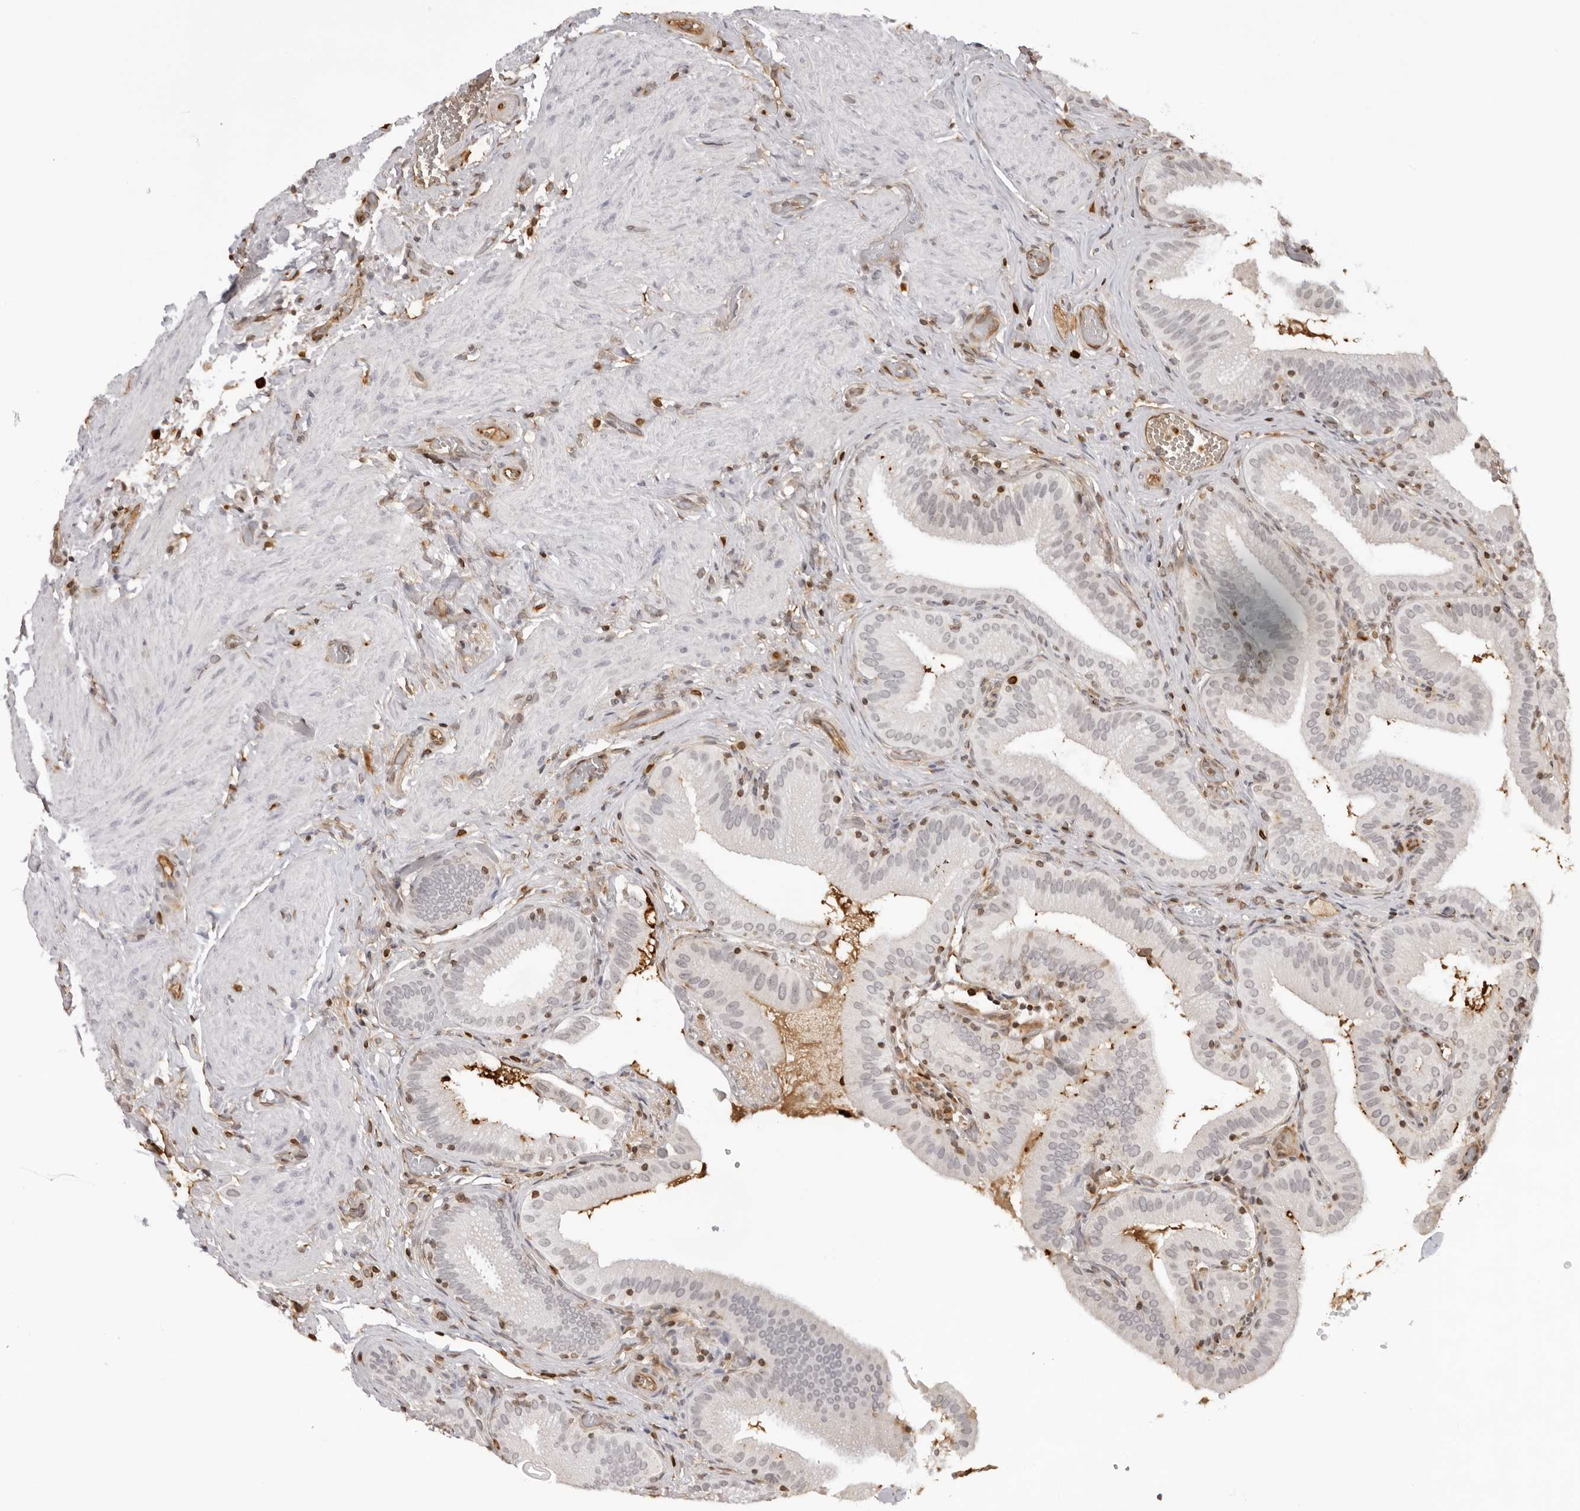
{"staining": {"intensity": "negative", "quantity": "none", "location": "none"}, "tissue": "gallbladder", "cell_type": "Glandular cells", "image_type": "normal", "snomed": [{"axis": "morphology", "description": "Normal tissue, NOS"}, {"axis": "topography", "description": "Gallbladder"}], "caption": "Immunohistochemistry (IHC) of benign gallbladder exhibits no staining in glandular cells. The staining is performed using DAB brown chromogen with nuclei counter-stained in using hematoxylin.", "gene": "DYNLT5", "patient": {"sex": "male", "age": 54}}